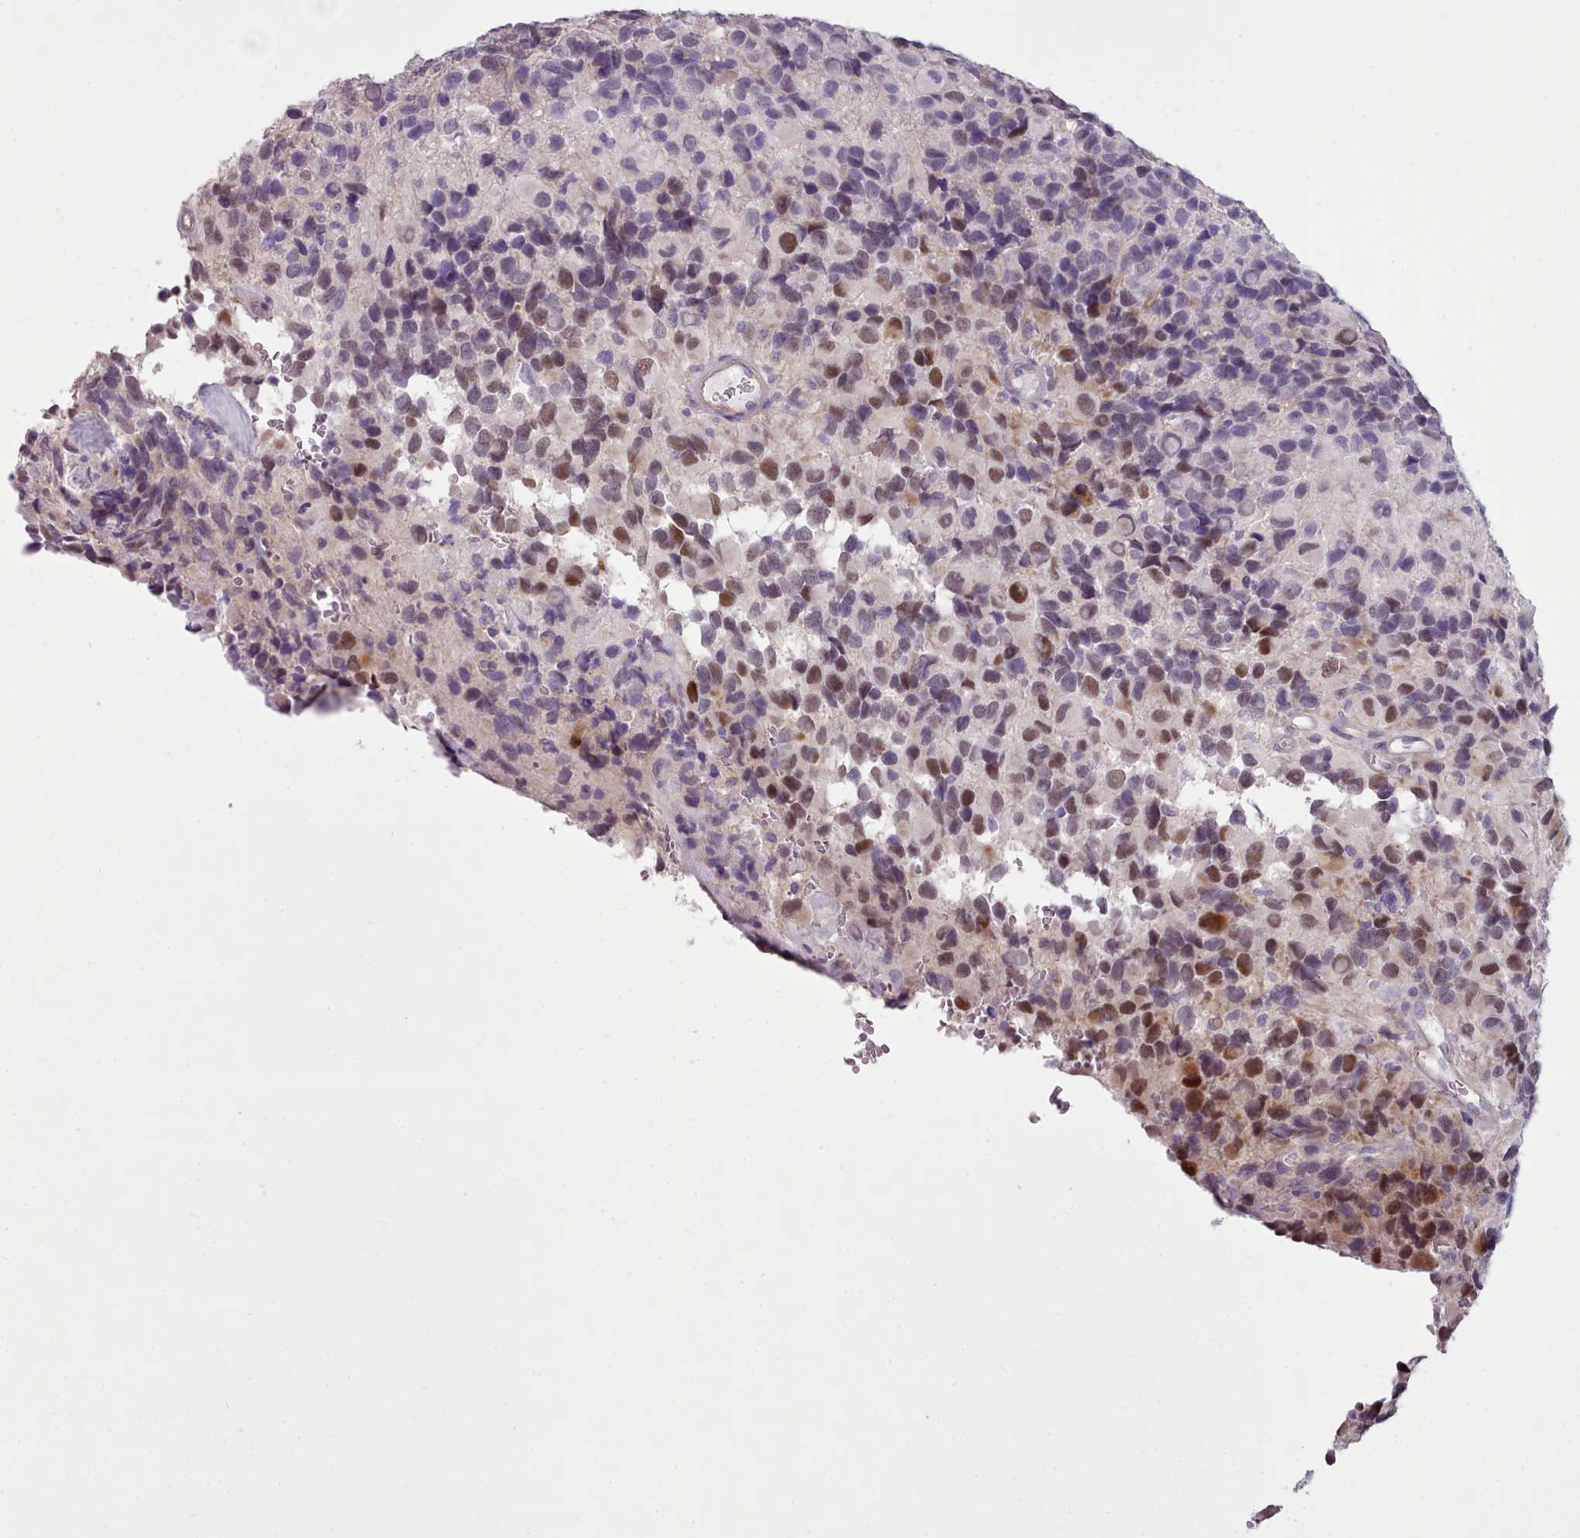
{"staining": {"intensity": "moderate", "quantity": "25%-75%", "location": "nuclear"}, "tissue": "glioma", "cell_type": "Tumor cells", "image_type": "cancer", "snomed": [{"axis": "morphology", "description": "Glioma, malignant, High grade"}, {"axis": "topography", "description": "Brain"}], "caption": "Tumor cells reveal medium levels of moderate nuclear expression in approximately 25%-75% of cells in glioma. The staining was performed using DAB (3,3'-diaminobenzidine), with brown indicating positive protein expression. Nuclei are stained blue with hematoxylin.", "gene": "DPF1", "patient": {"sex": "male", "age": 77}}